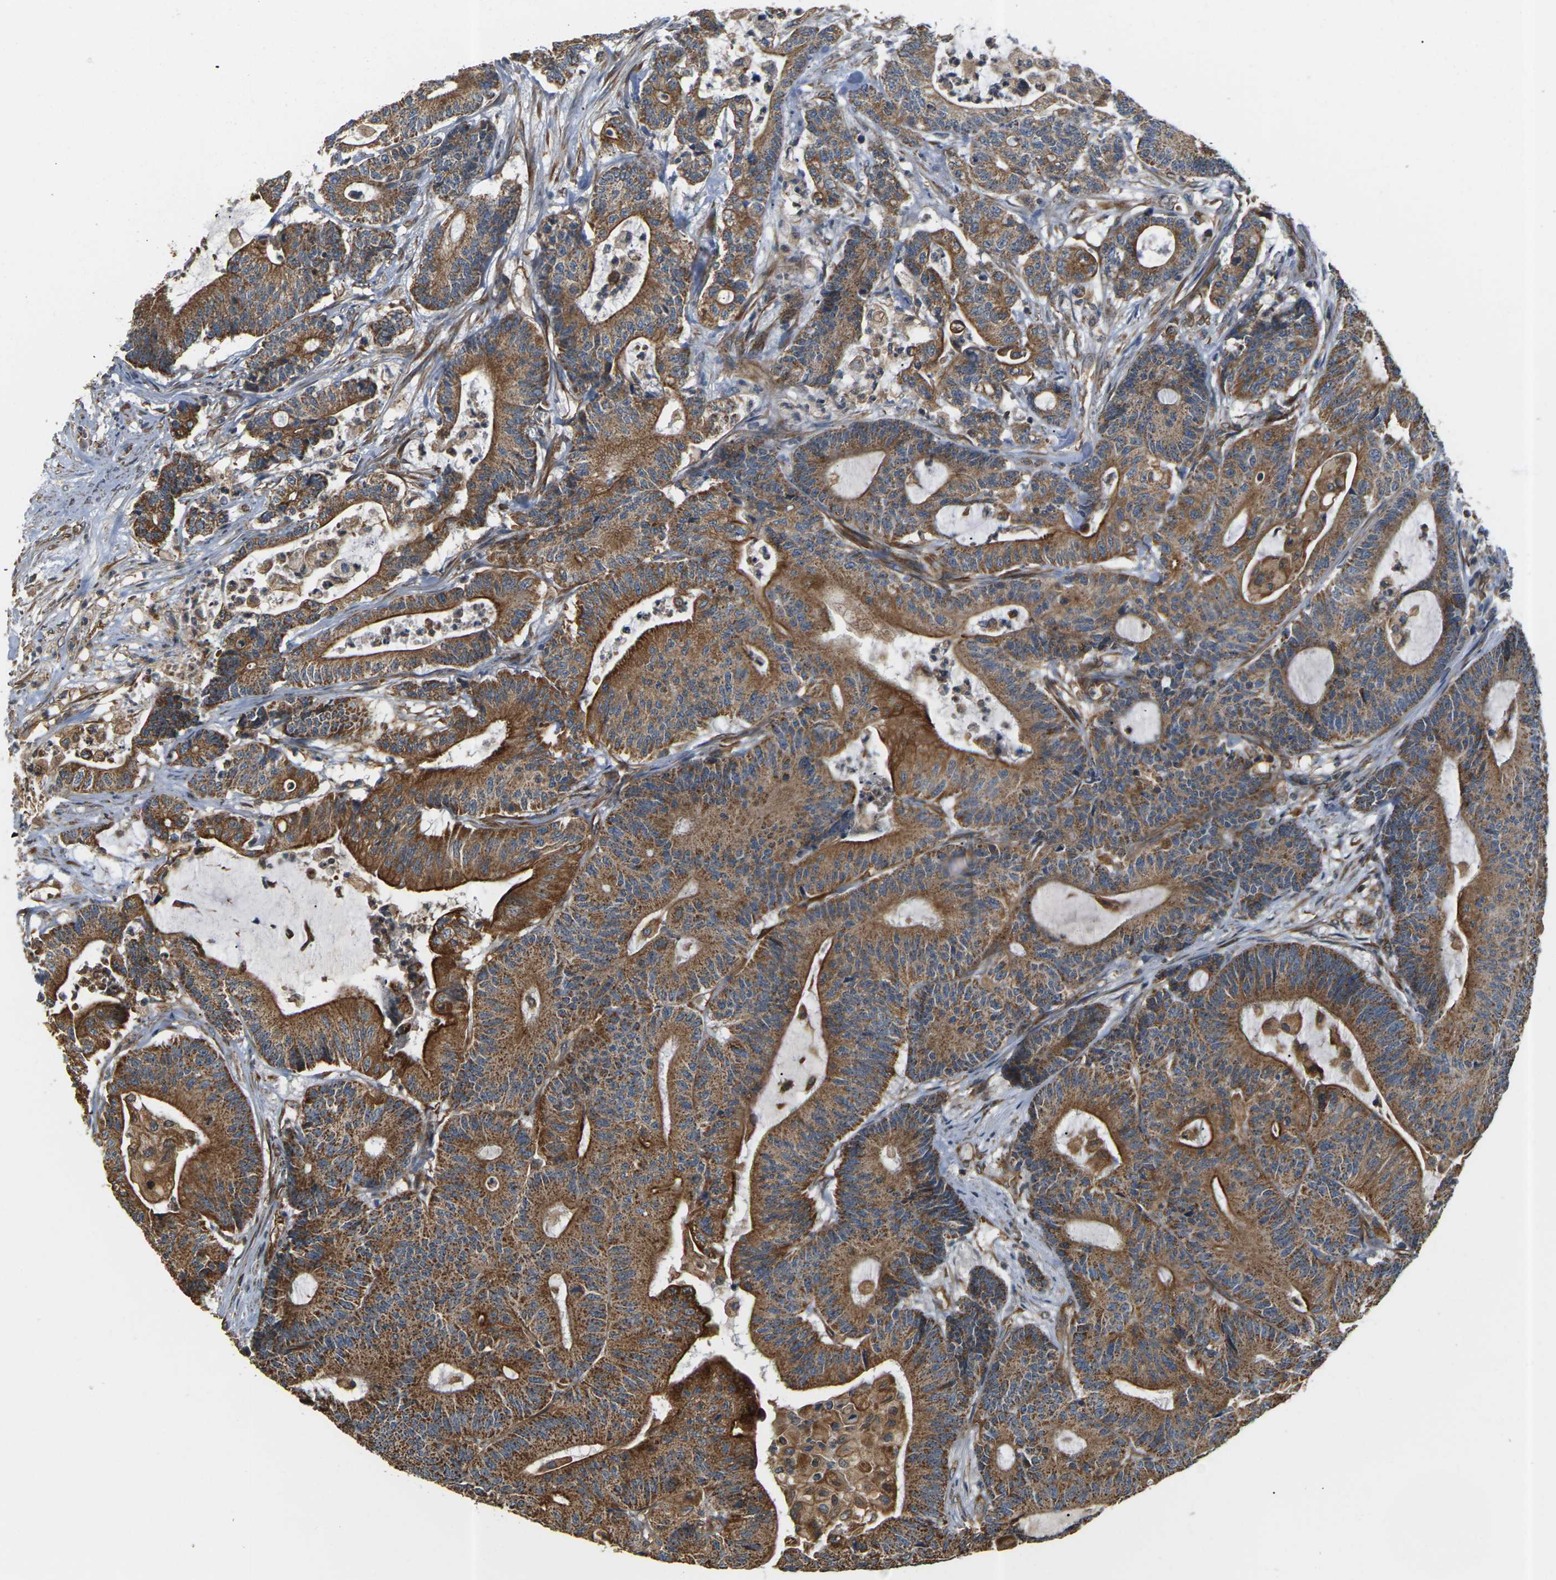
{"staining": {"intensity": "strong", "quantity": ">75%", "location": "cytoplasmic/membranous"}, "tissue": "colorectal cancer", "cell_type": "Tumor cells", "image_type": "cancer", "snomed": [{"axis": "morphology", "description": "Adenocarcinoma, NOS"}, {"axis": "topography", "description": "Colon"}], "caption": "This is a micrograph of immunohistochemistry (IHC) staining of colorectal cancer (adenocarcinoma), which shows strong expression in the cytoplasmic/membranous of tumor cells.", "gene": "PCDHB4", "patient": {"sex": "female", "age": 84}}